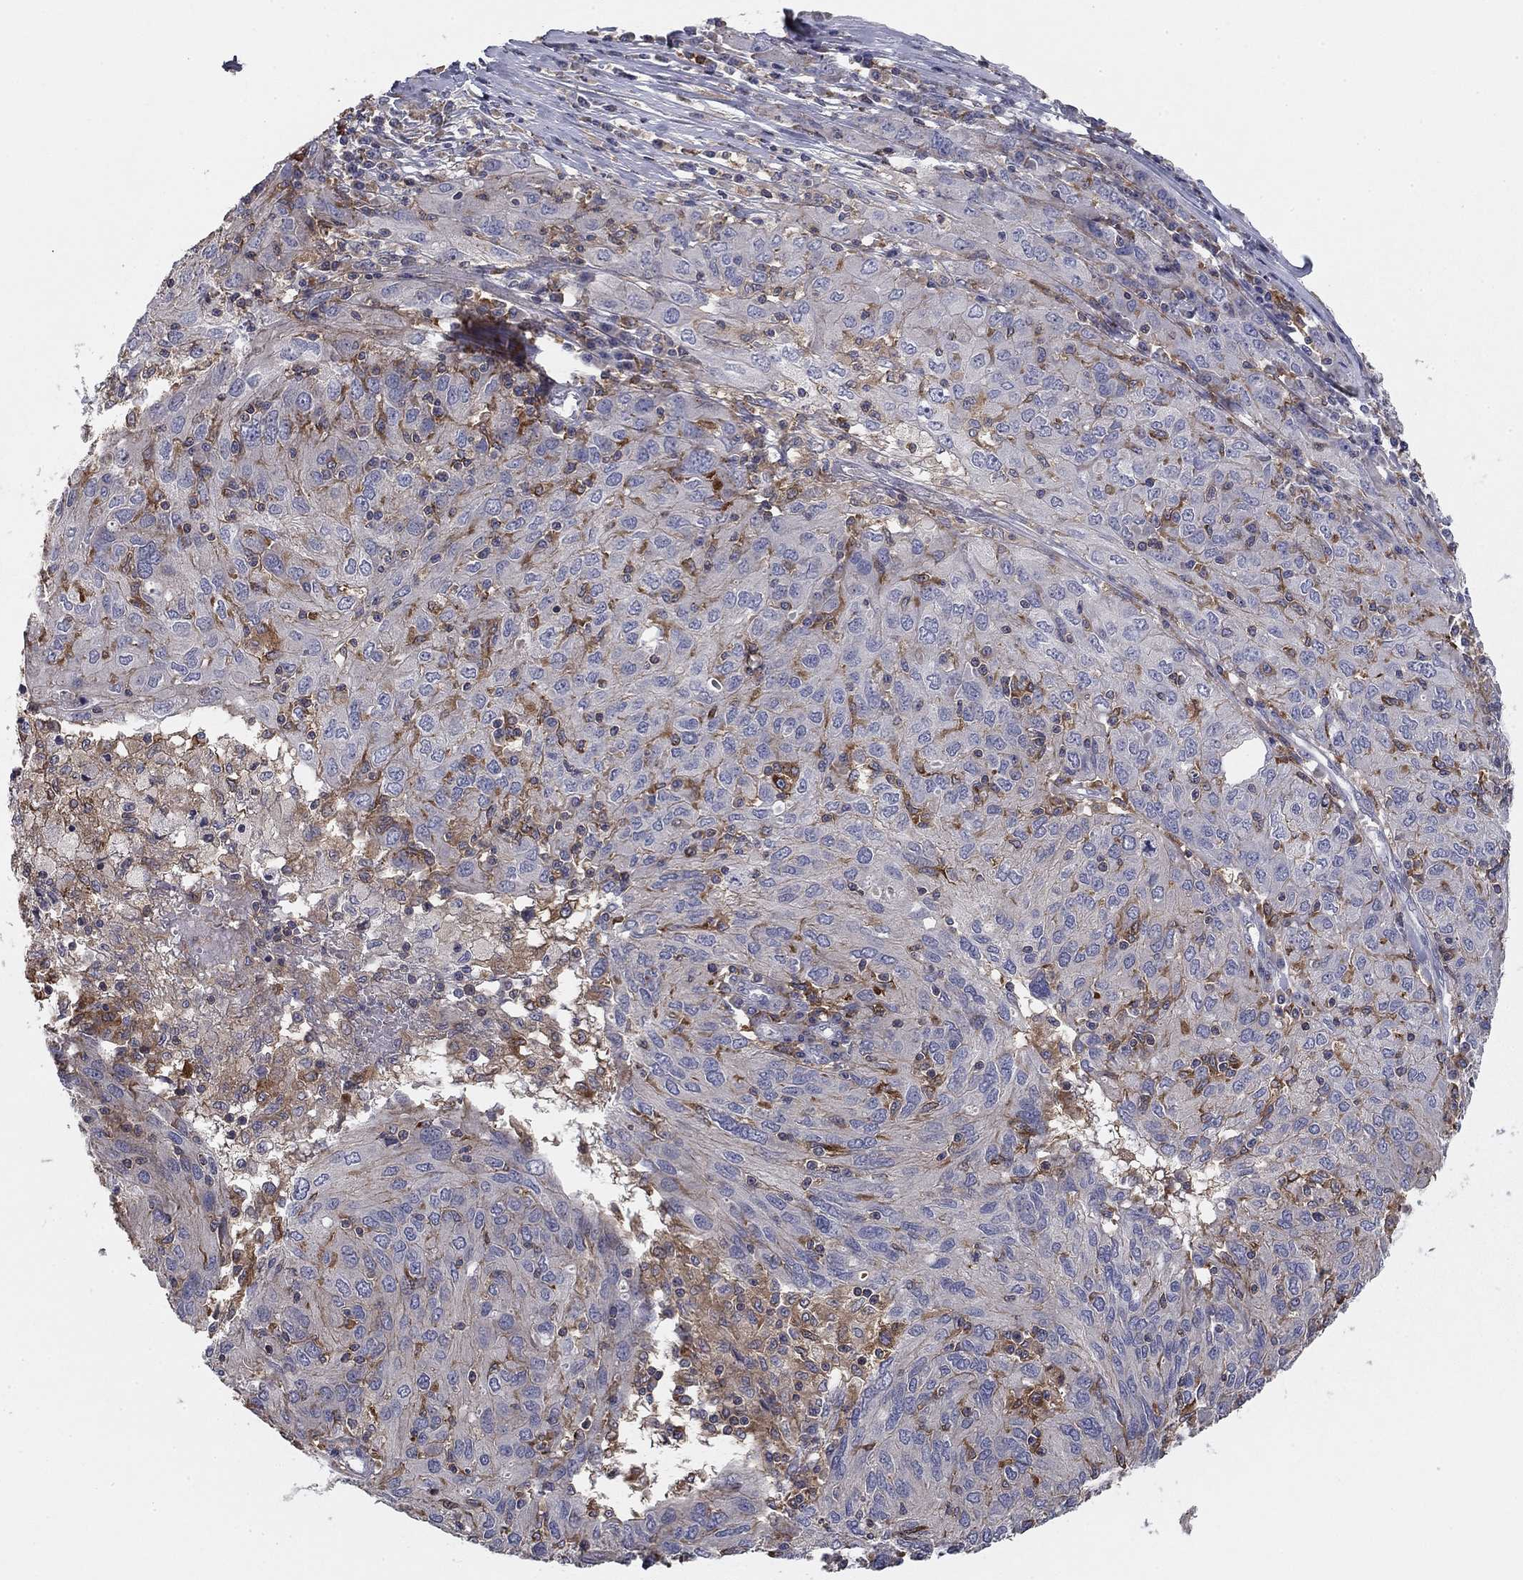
{"staining": {"intensity": "negative", "quantity": "none", "location": "none"}, "tissue": "ovarian cancer", "cell_type": "Tumor cells", "image_type": "cancer", "snomed": [{"axis": "morphology", "description": "Carcinoma, endometroid"}, {"axis": "topography", "description": "Ovary"}], "caption": "DAB (3,3'-diaminobenzidine) immunohistochemical staining of human ovarian cancer (endometroid carcinoma) demonstrates no significant expression in tumor cells. Brightfield microscopy of IHC stained with DAB (3,3'-diaminobenzidine) (brown) and hematoxylin (blue), captured at high magnification.", "gene": "PLCB2", "patient": {"sex": "female", "age": 50}}